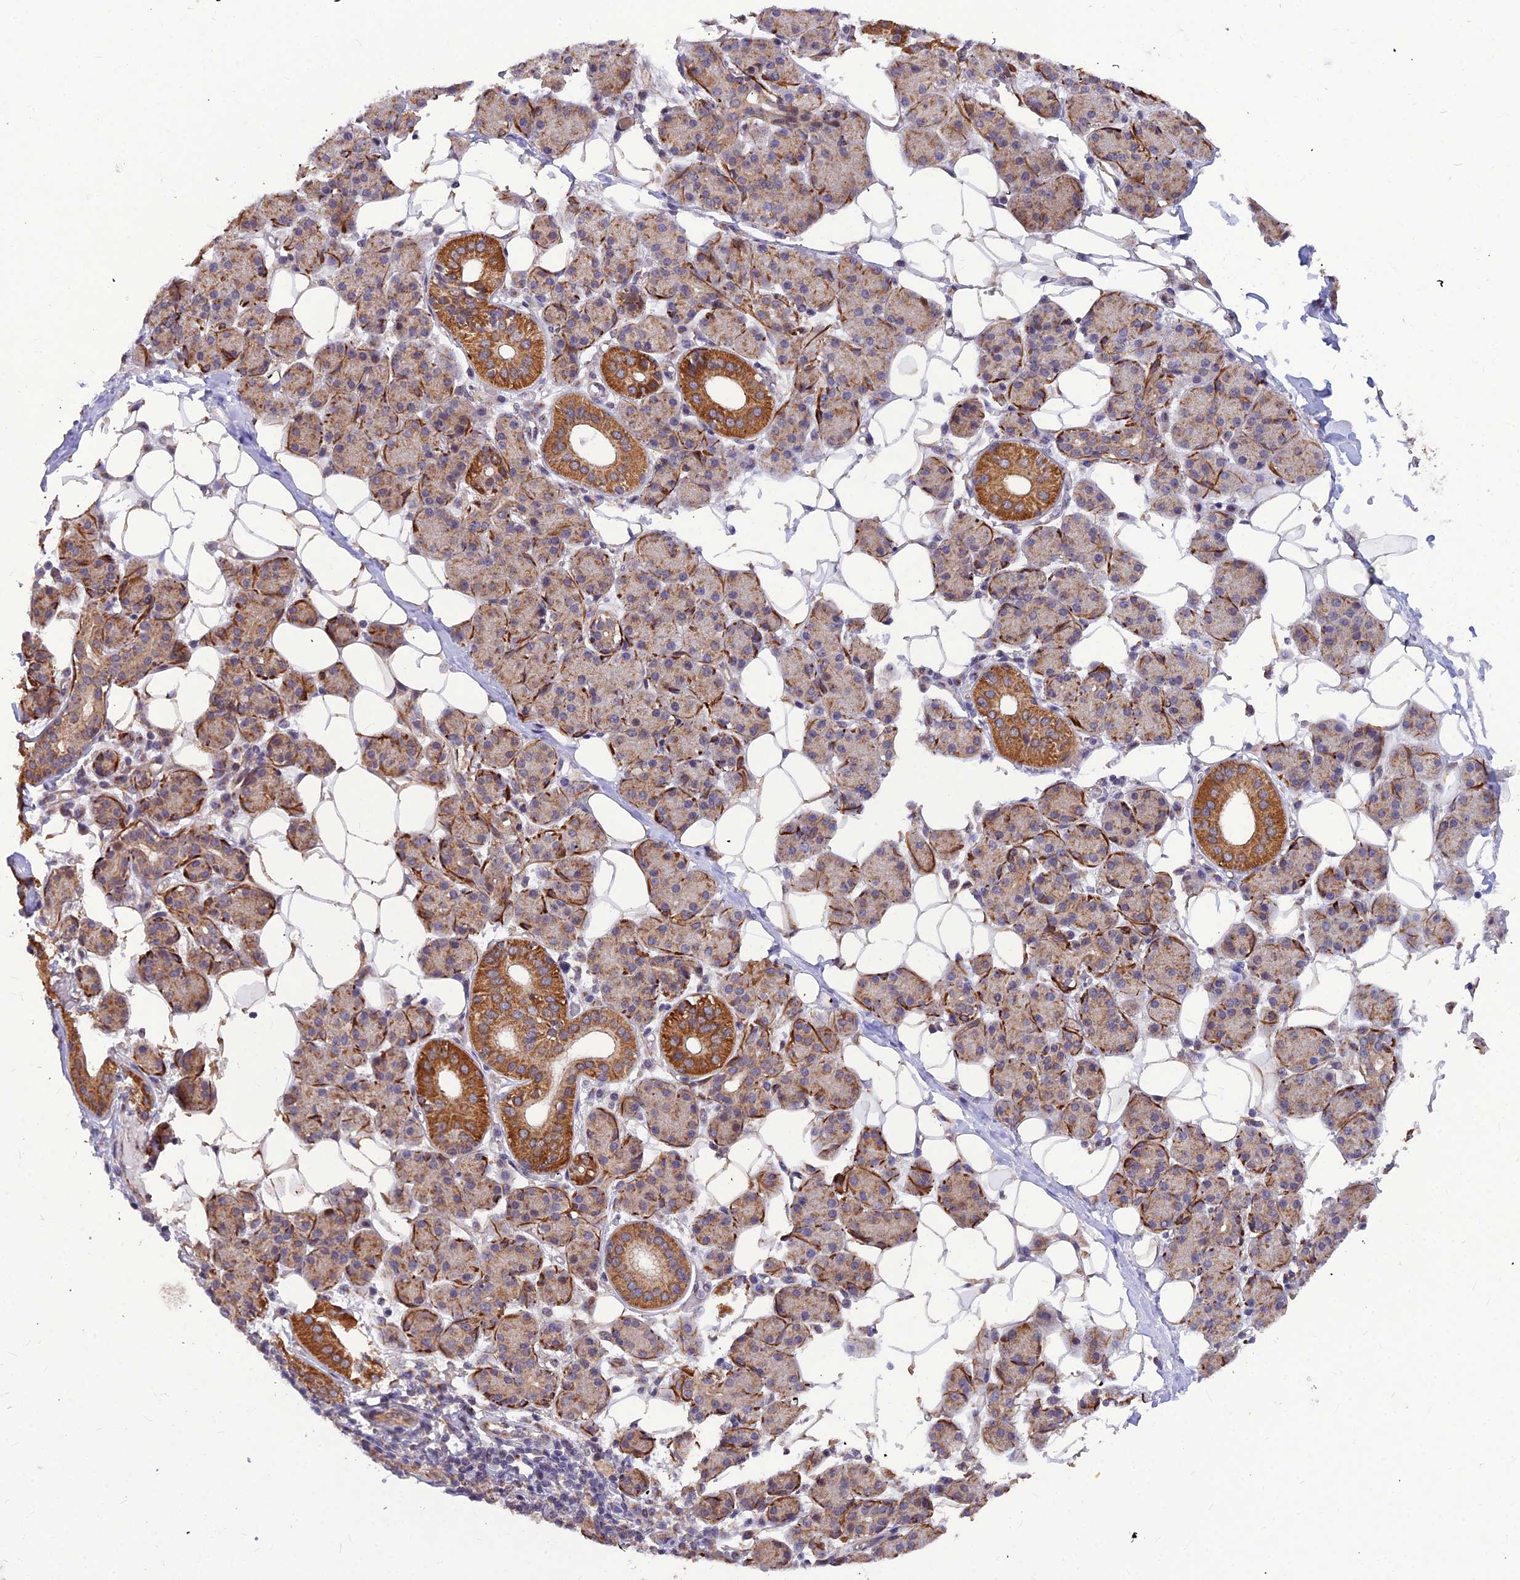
{"staining": {"intensity": "moderate", "quantity": ">75%", "location": "cytoplasmic/membranous"}, "tissue": "salivary gland", "cell_type": "Glandular cells", "image_type": "normal", "snomed": [{"axis": "morphology", "description": "Normal tissue, NOS"}, {"axis": "topography", "description": "Salivary gland"}], "caption": "High-power microscopy captured an immunohistochemistry image of benign salivary gland, revealing moderate cytoplasmic/membranous staining in approximately >75% of glandular cells. (DAB (3,3'-diaminobenzidine) IHC with brightfield microscopy, high magnification).", "gene": "LEKR1", "patient": {"sex": "female", "age": 33}}